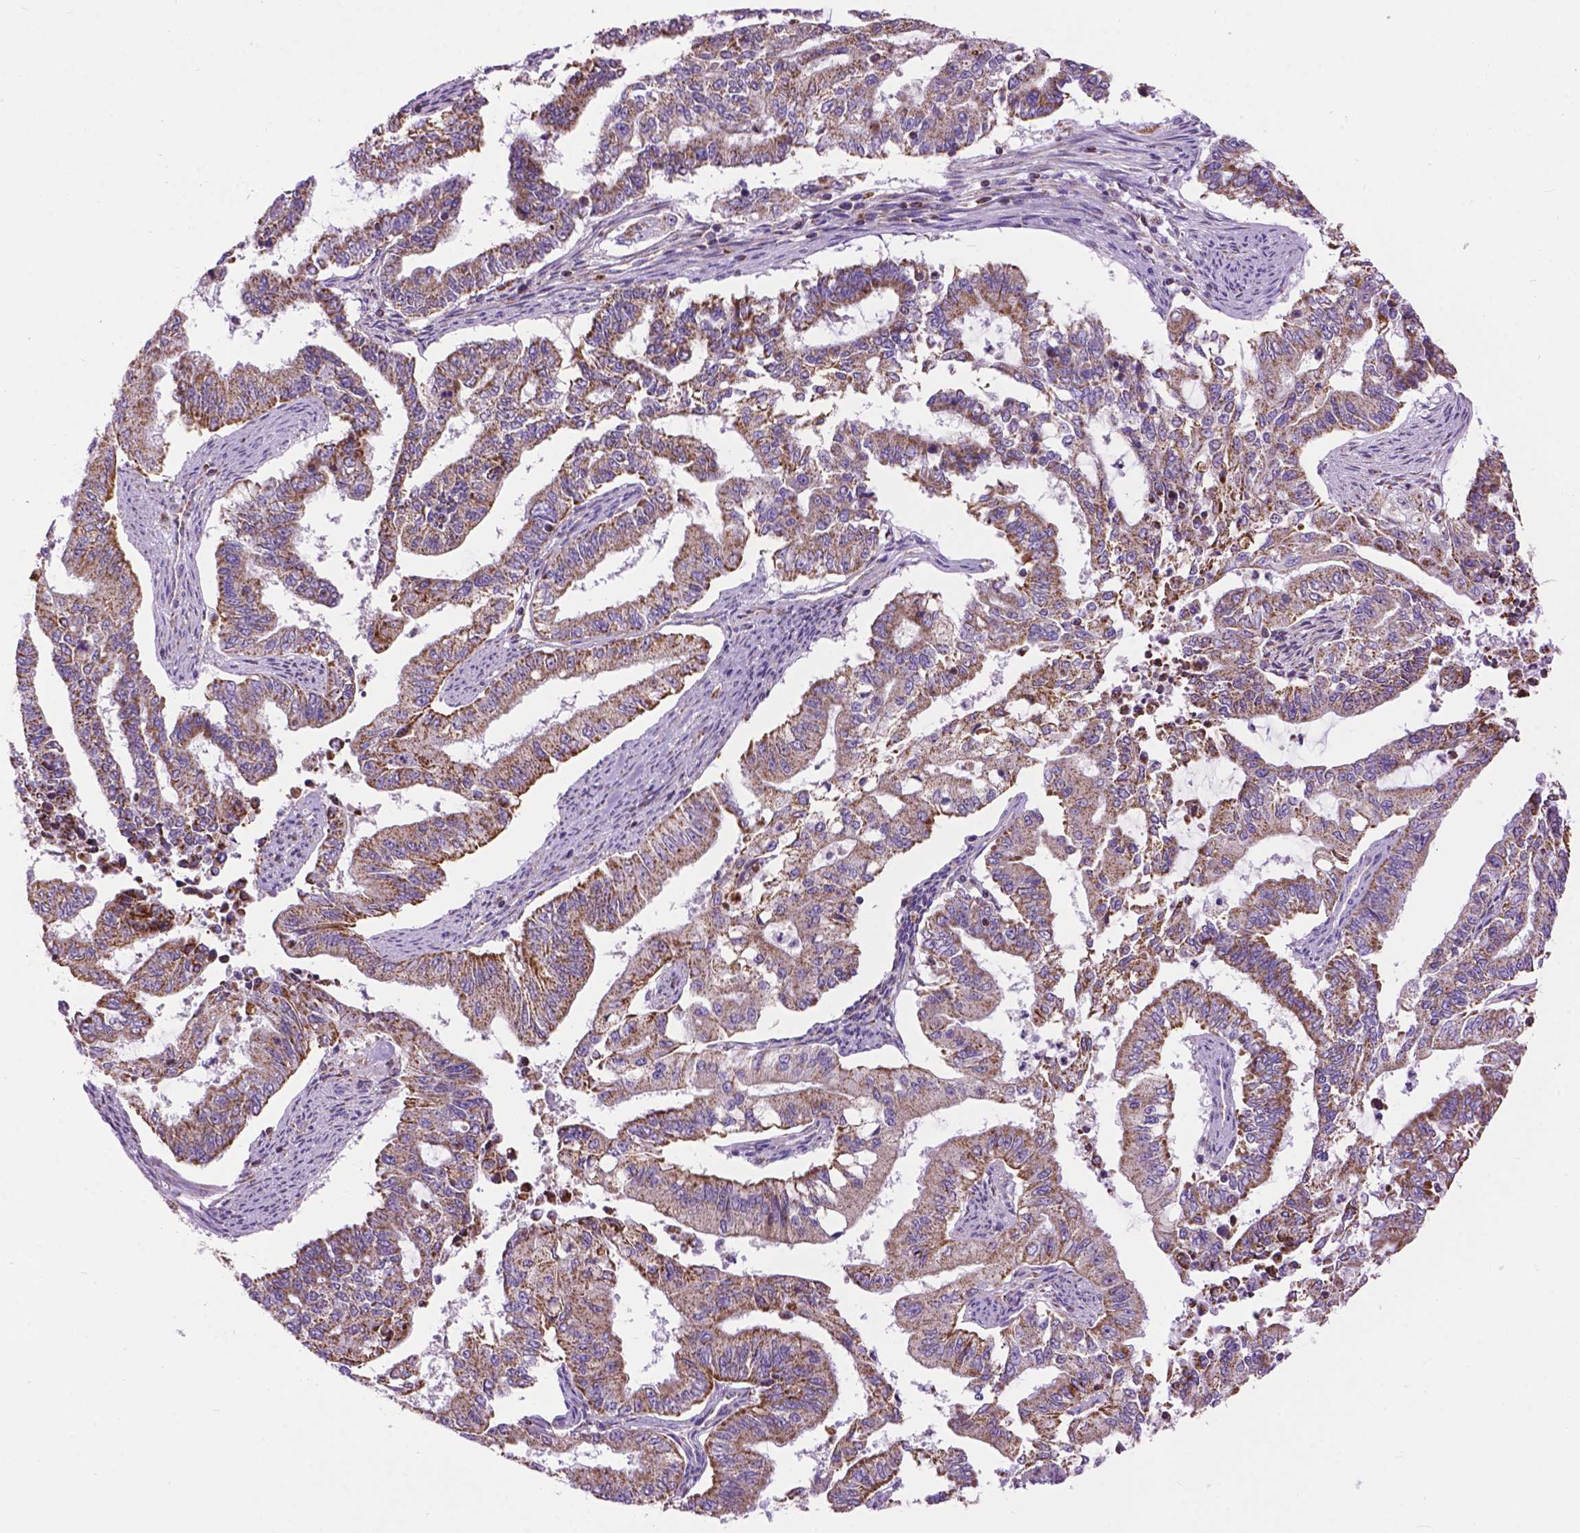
{"staining": {"intensity": "moderate", "quantity": ">75%", "location": "cytoplasmic/membranous"}, "tissue": "endometrial cancer", "cell_type": "Tumor cells", "image_type": "cancer", "snomed": [{"axis": "morphology", "description": "Adenocarcinoma, NOS"}, {"axis": "topography", "description": "Uterus"}], "caption": "Immunohistochemical staining of adenocarcinoma (endometrial) displays moderate cytoplasmic/membranous protein staining in approximately >75% of tumor cells. Using DAB (3,3'-diaminobenzidine) (brown) and hematoxylin (blue) stains, captured at high magnification using brightfield microscopy.", "gene": "PYCR3", "patient": {"sex": "female", "age": 59}}